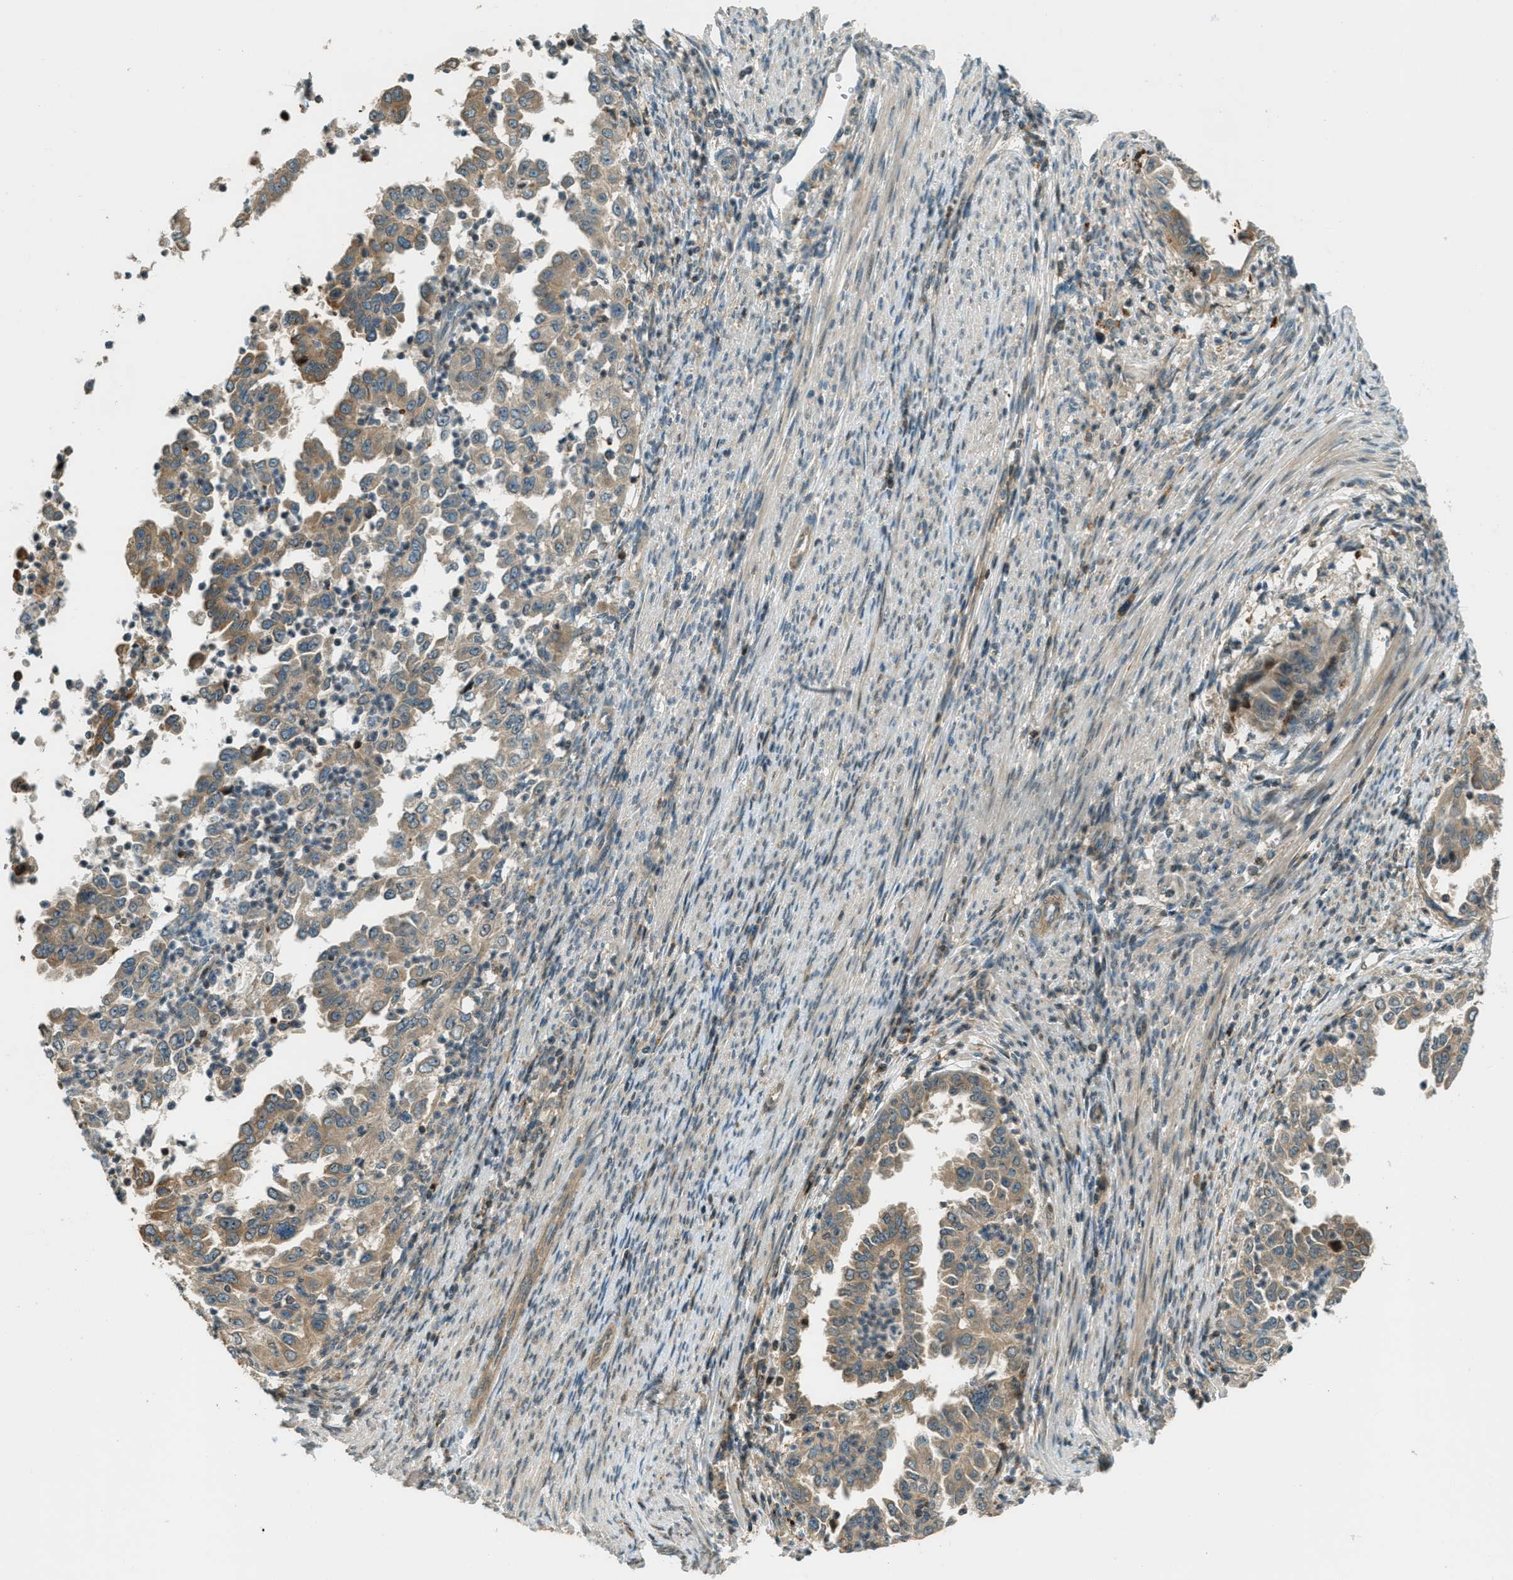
{"staining": {"intensity": "moderate", "quantity": ">75%", "location": "cytoplasmic/membranous"}, "tissue": "endometrial cancer", "cell_type": "Tumor cells", "image_type": "cancer", "snomed": [{"axis": "morphology", "description": "Adenocarcinoma, NOS"}, {"axis": "topography", "description": "Endometrium"}], "caption": "IHC photomicrograph of neoplastic tissue: endometrial cancer (adenocarcinoma) stained using immunohistochemistry reveals medium levels of moderate protein expression localized specifically in the cytoplasmic/membranous of tumor cells, appearing as a cytoplasmic/membranous brown color.", "gene": "PTPN23", "patient": {"sex": "female", "age": 85}}